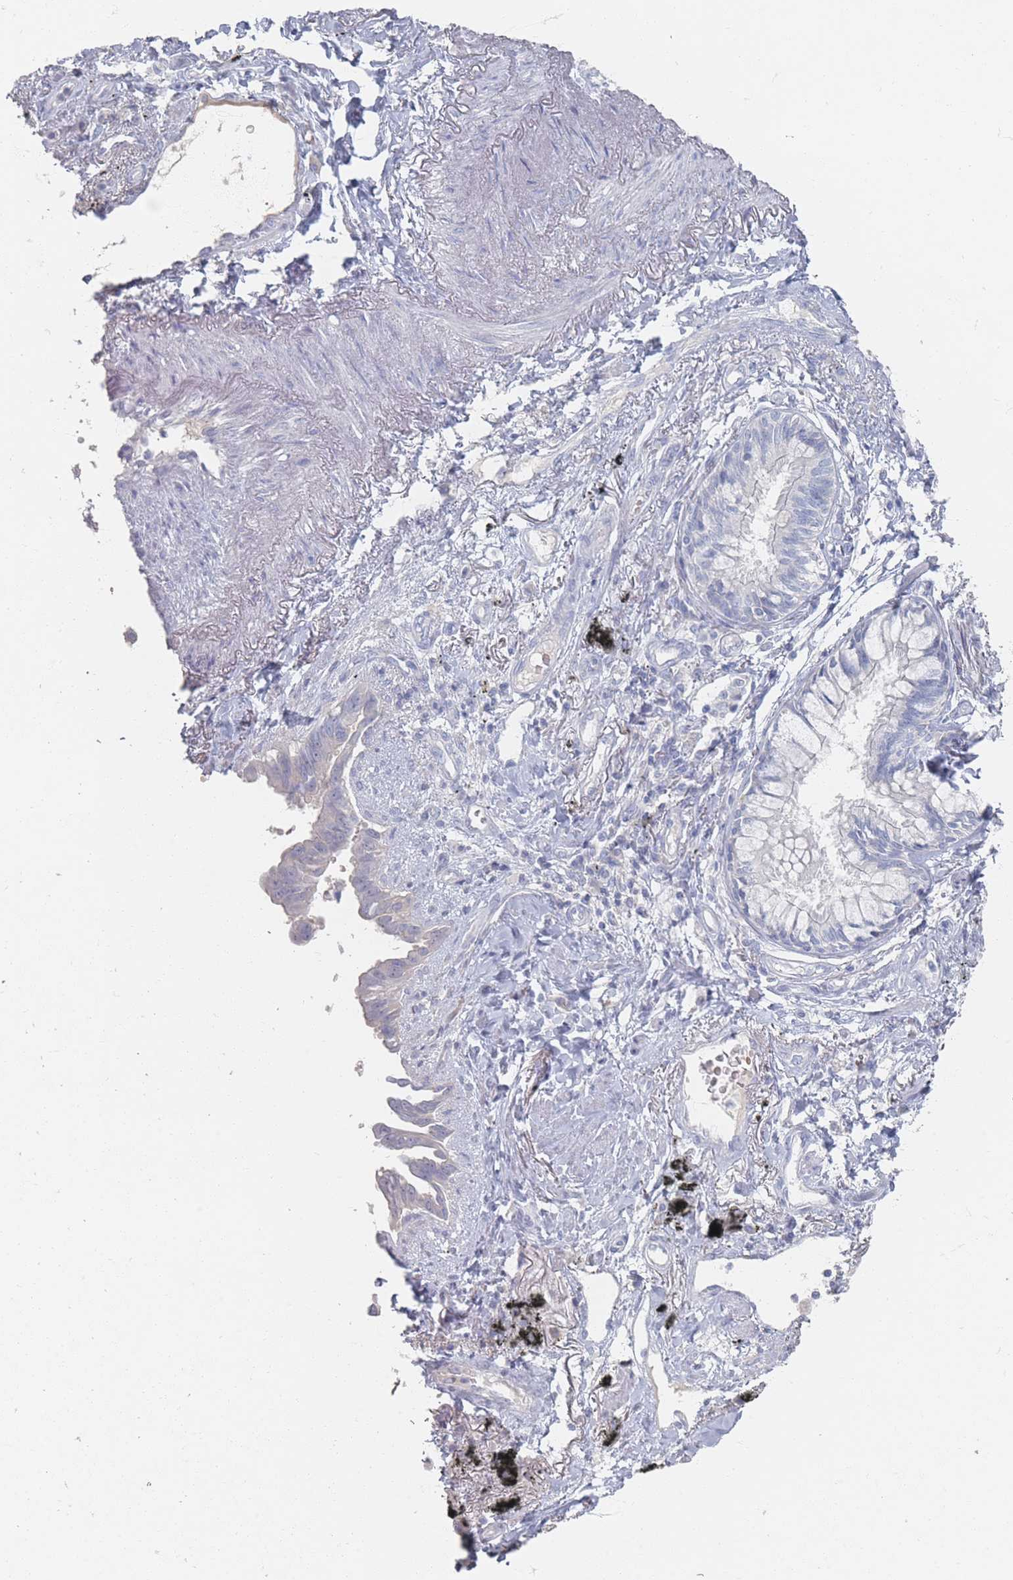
{"staining": {"intensity": "negative", "quantity": "none", "location": "none"}, "tissue": "lung cancer", "cell_type": "Tumor cells", "image_type": "cancer", "snomed": [{"axis": "morphology", "description": "Adenocarcinoma, NOS"}, {"axis": "topography", "description": "Lung"}], "caption": "This is a photomicrograph of IHC staining of adenocarcinoma (lung), which shows no staining in tumor cells.", "gene": "HELZ2", "patient": {"sex": "male", "age": 67}}